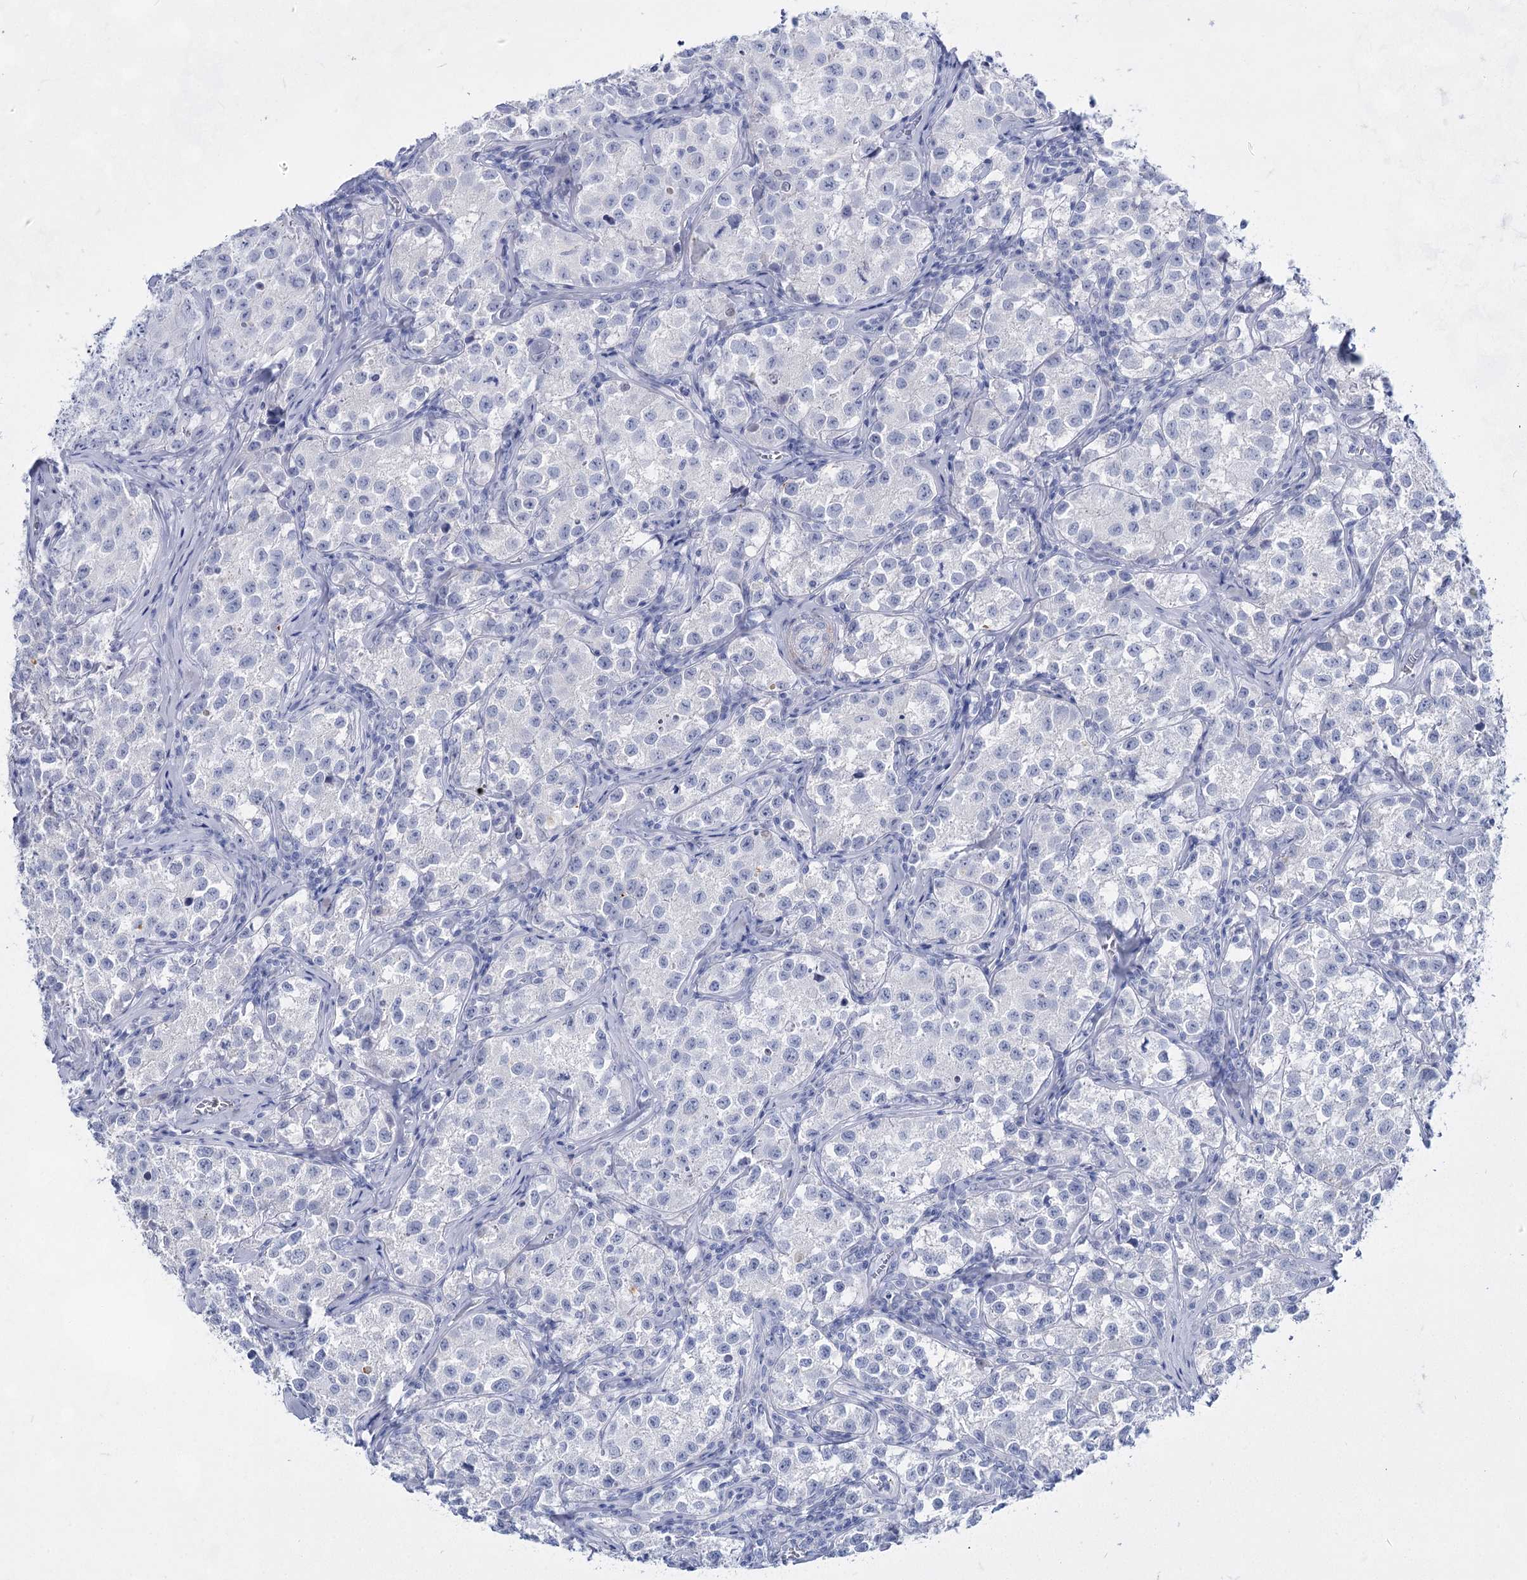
{"staining": {"intensity": "negative", "quantity": "none", "location": "none"}, "tissue": "testis cancer", "cell_type": "Tumor cells", "image_type": "cancer", "snomed": [{"axis": "morphology", "description": "Seminoma, NOS"}, {"axis": "morphology", "description": "Carcinoma, Embryonal, NOS"}, {"axis": "topography", "description": "Testis"}], "caption": "Testis cancer stained for a protein using IHC exhibits no expression tumor cells.", "gene": "ACRV1", "patient": {"sex": "male", "age": 43}}